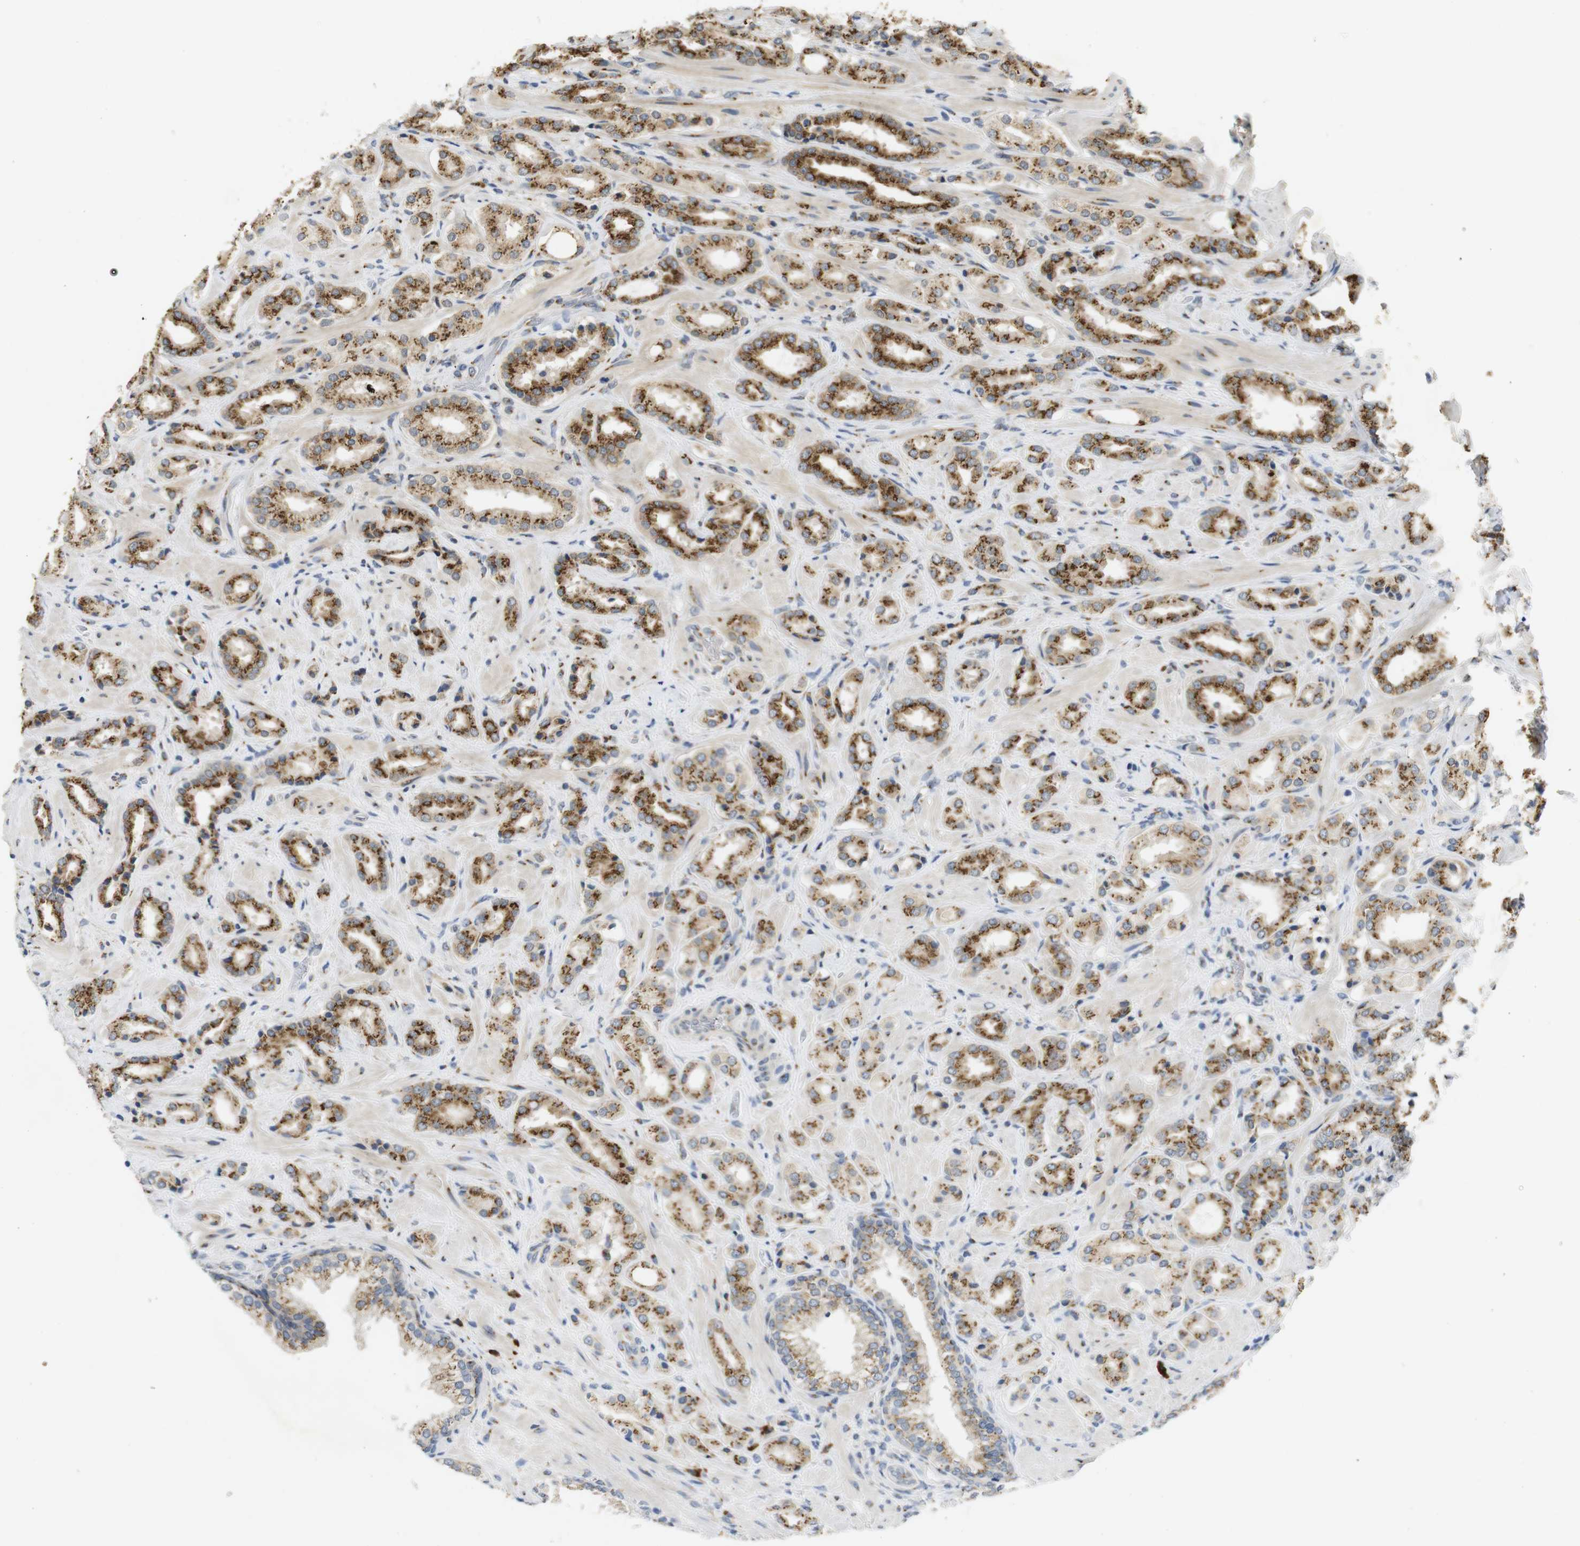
{"staining": {"intensity": "moderate", "quantity": ">75%", "location": "cytoplasmic/membranous"}, "tissue": "prostate cancer", "cell_type": "Tumor cells", "image_type": "cancer", "snomed": [{"axis": "morphology", "description": "Adenocarcinoma, High grade"}, {"axis": "topography", "description": "Prostate"}], "caption": "An image of human prostate cancer (high-grade adenocarcinoma) stained for a protein displays moderate cytoplasmic/membranous brown staining in tumor cells.", "gene": "ZFPL1", "patient": {"sex": "male", "age": 64}}